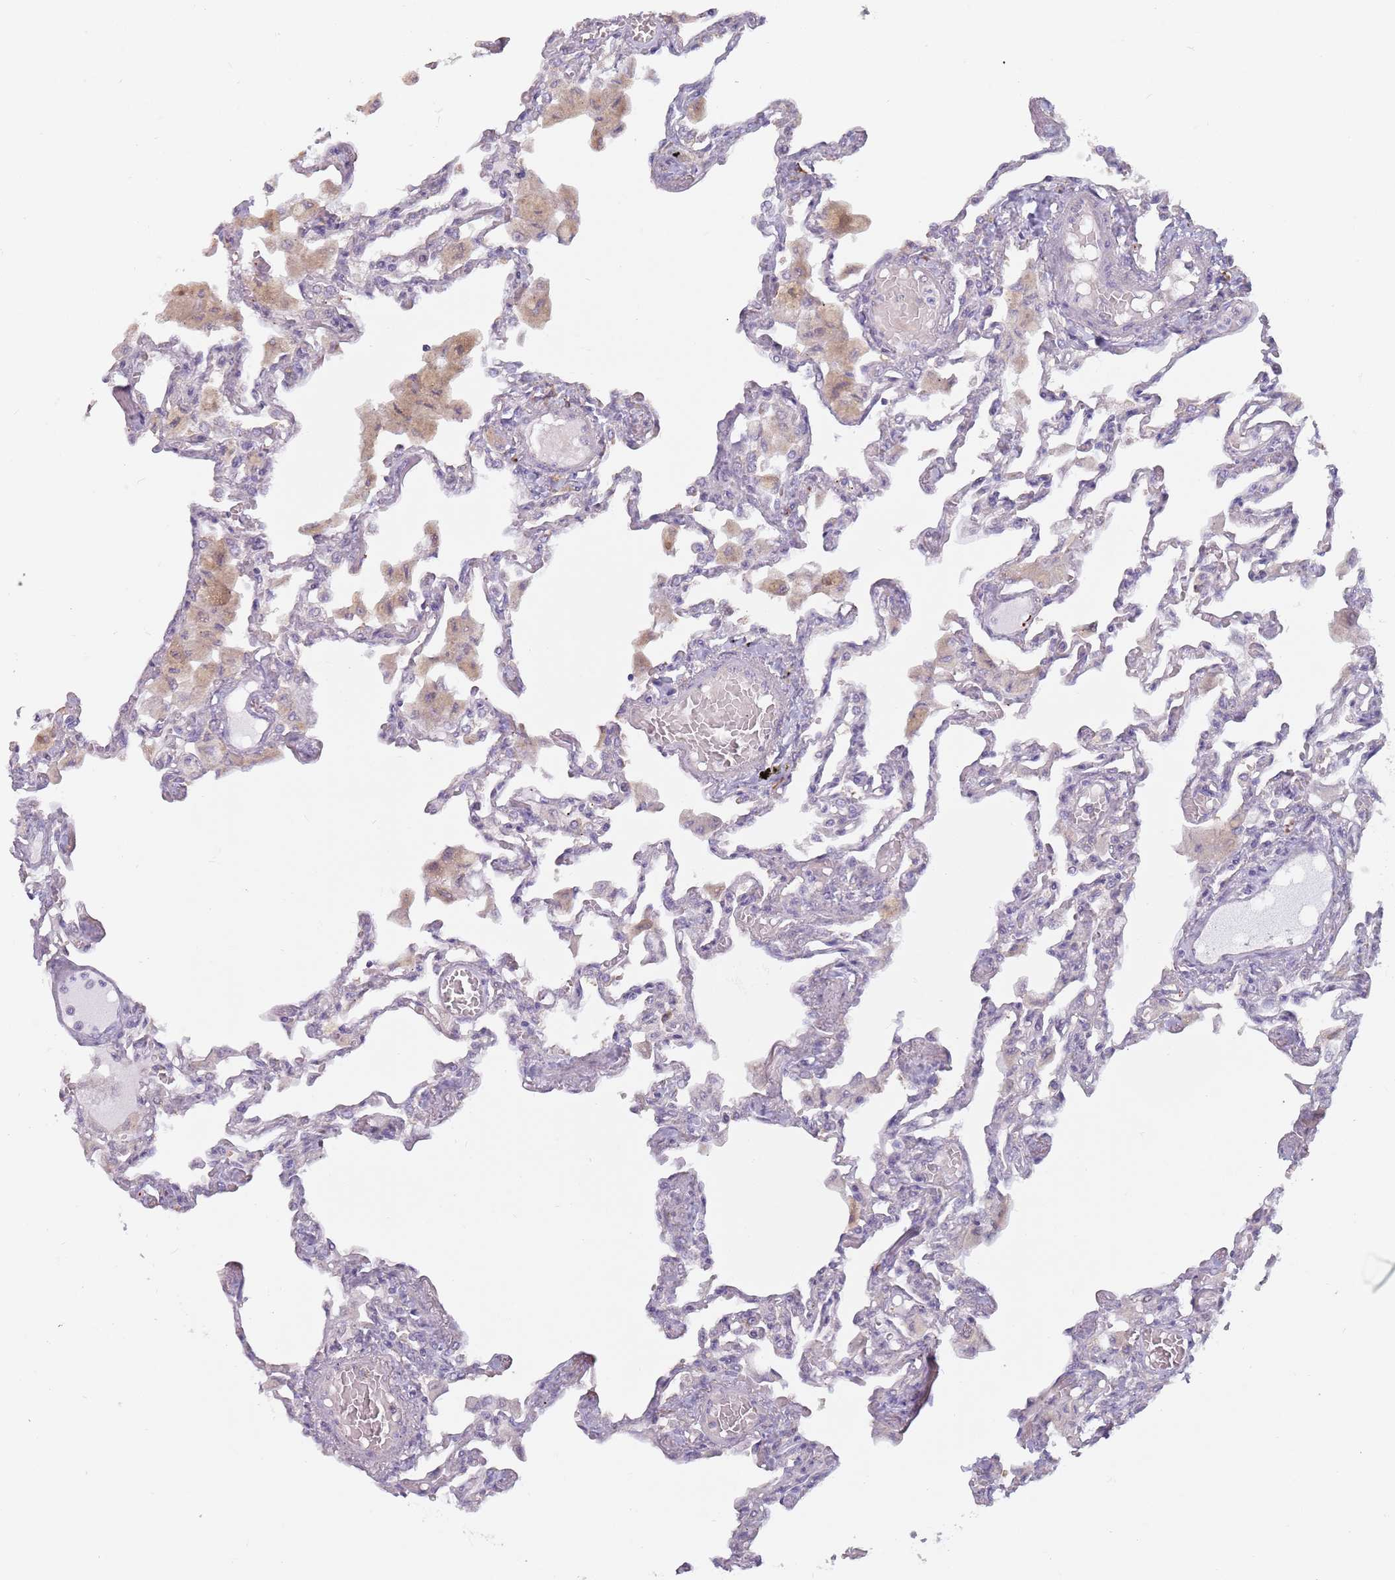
{"staining": {"intensity": "negative", "quantity": "none", "location": "none"}, "tissue": "lung", "cell_type": "Alveolar cells", "image_type": "normal", "snomed": [{"axis": "morphology", "description": "Normal tissue, NOS"}, {"axis": "topography", "description": "Bronchus"}, {"axis": "topography", "description": "Lung"}], "caption": "Immunohistochemistry (IHC) of normal human lung reveals no positivity in alveolar cells.", "gene": "DXO", "patient": {"sex": "female", "age": 49}}